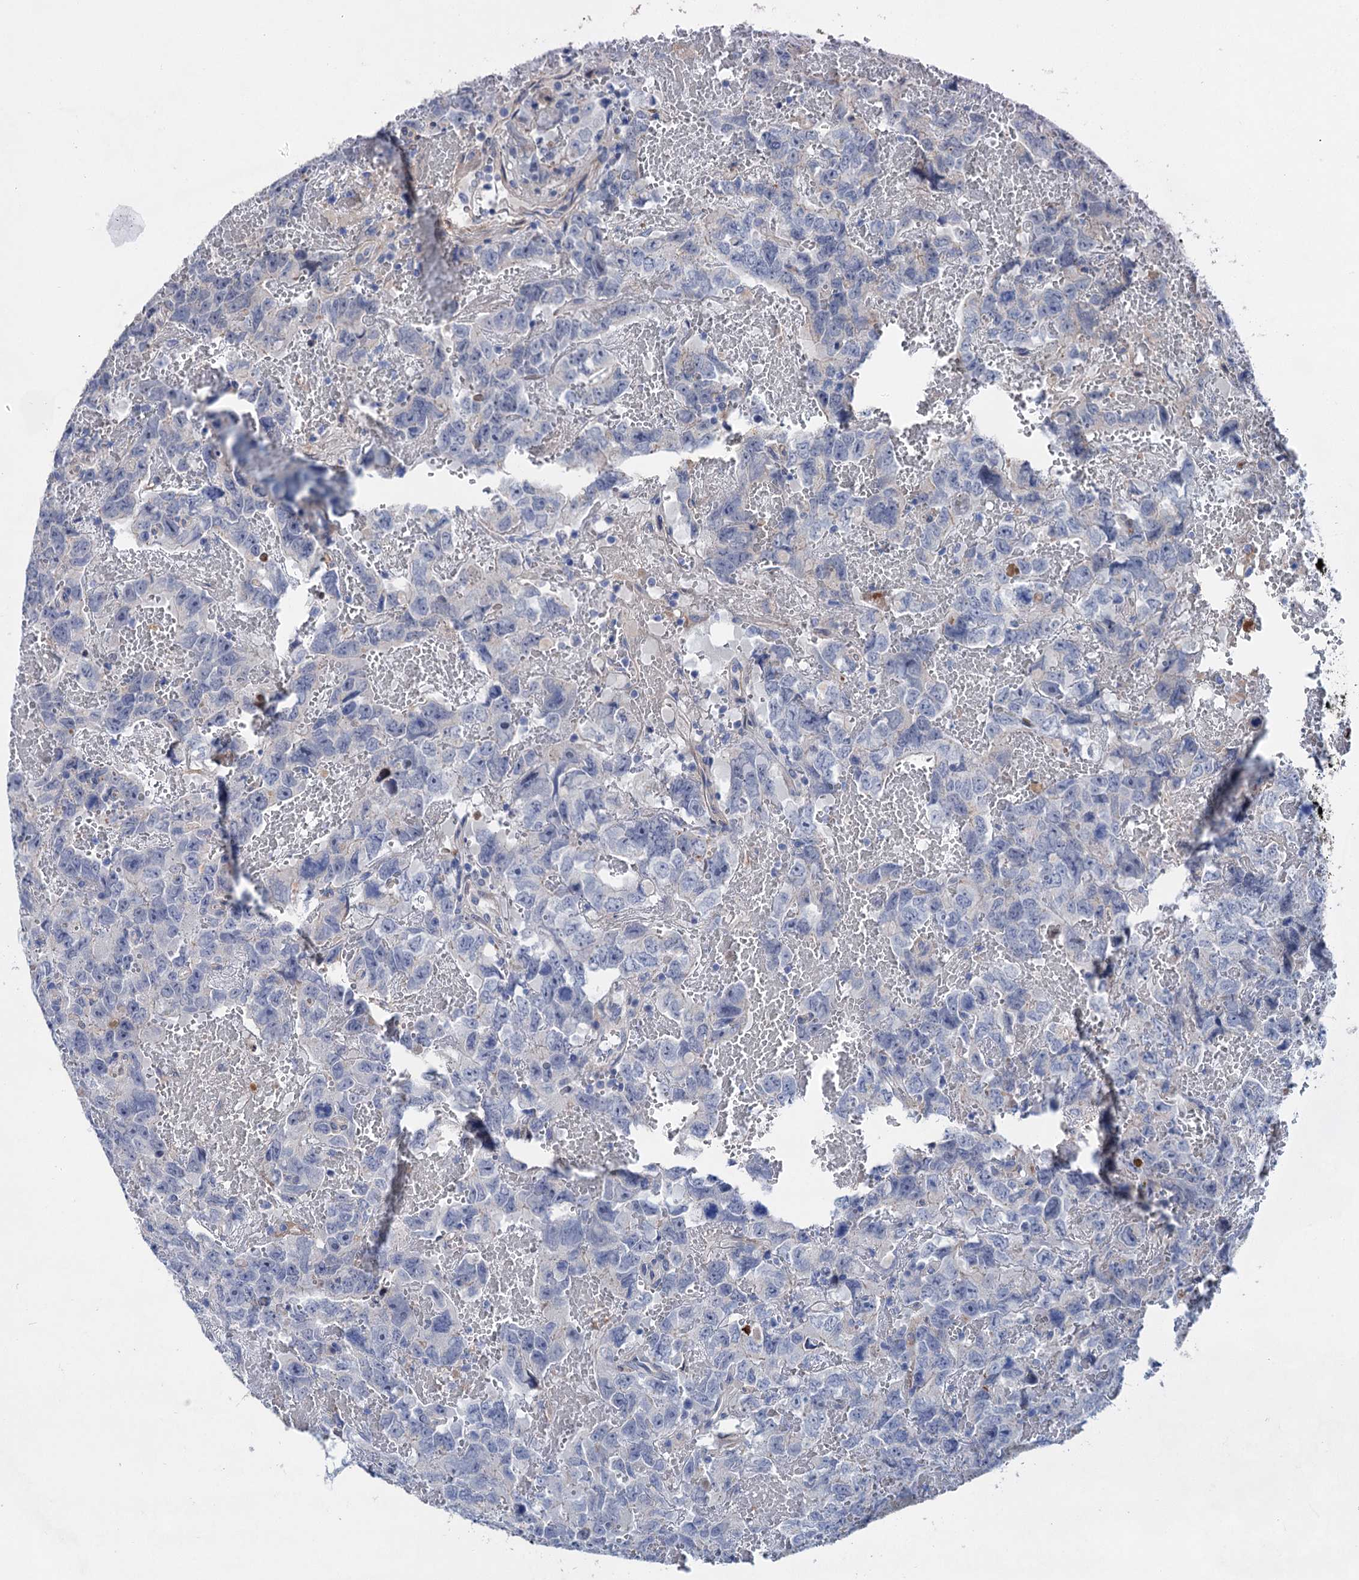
{"staining": {"intensity": "negative", "quantity": "none", "location": "none"}, "tissue": "testis cancer", "cell_type": "Tumor cells", "image_type": "cancer", "snomed": [{"axis": "morphology", "description": "Carcinoma, Embryonal, NOS"}, {"axis": "topography", "description": "Testis"}], "caption": "Tumor cells are negative for protein expression in human embryonal carcinoma (testis).", "gene": "GPR155", "patient": {"sex": "male", "age": 45}}